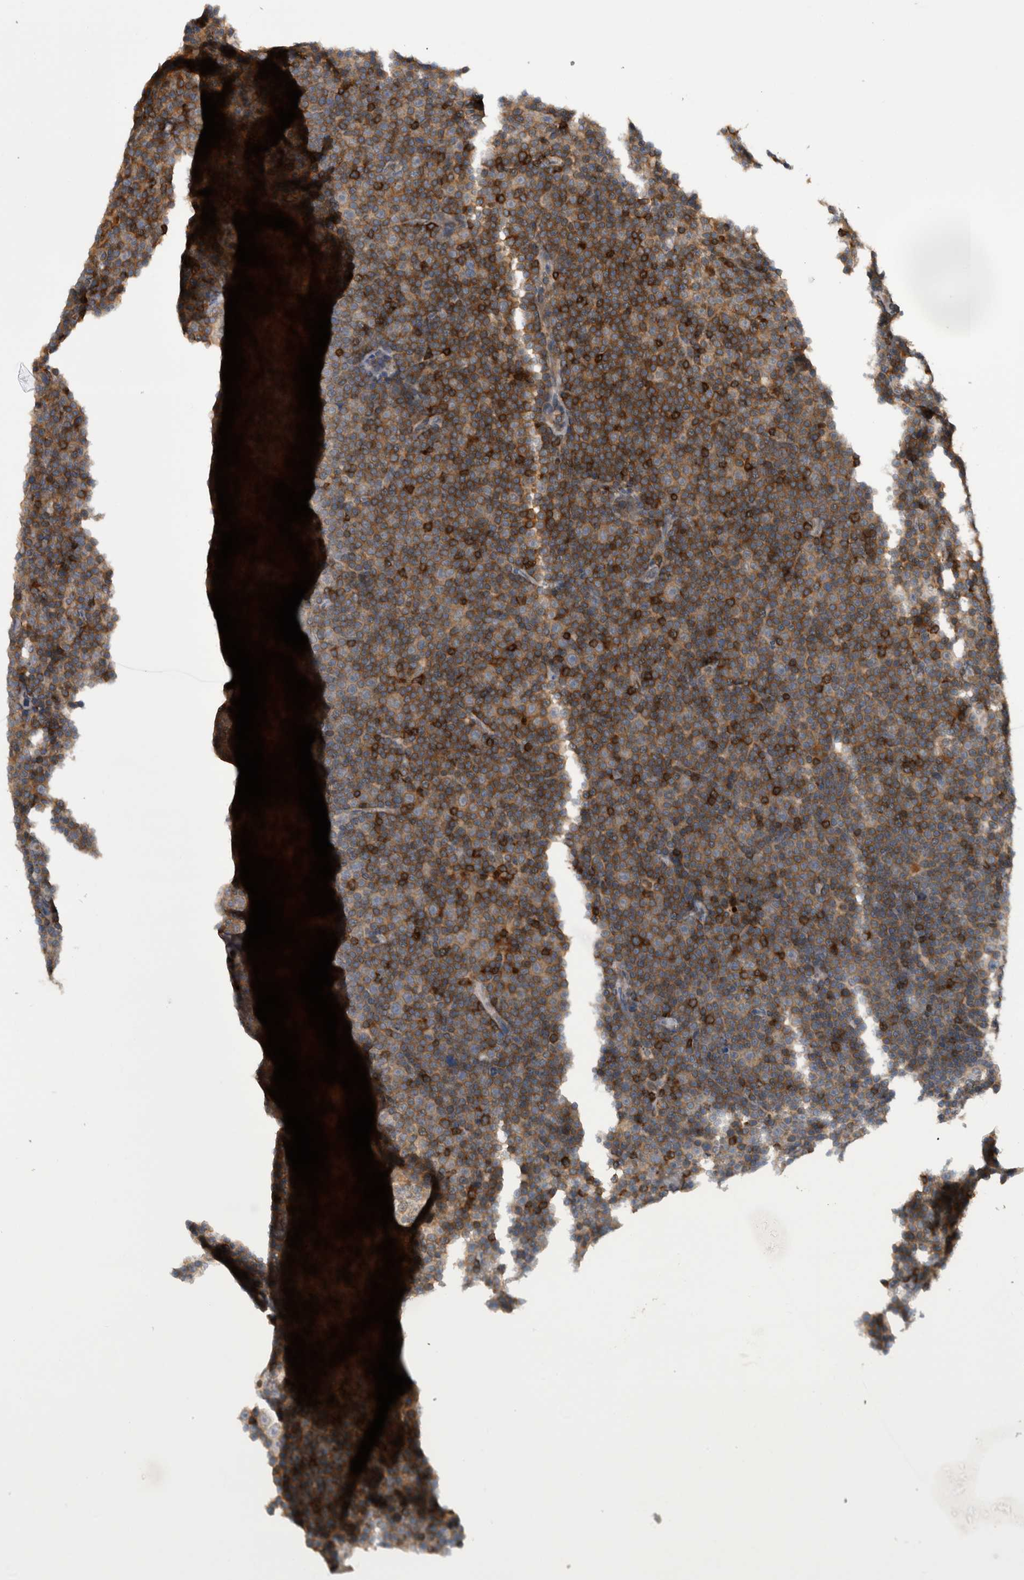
{"staining": {"intensity": "moderate", "quantity": "25%-75%", "location": "cytoplasmic/membranous"}, "tissue": "lymphoma", "cell_type": "Tumor cells", "image_type": "cancer", "snomed": [{"axis": "morphology", "description": "Malignant lymphoma, non-Hodgkin's type, Low grade"}, {"axis": "topography", "description": "Lymph node"}], "caption": "Immunohistochemical staining of human malignant lymphoma, non-Hodgkin's type (low-grade) demonstrates medium levels of moderate cytoplasmic/membranous positivity in approximately 25%-75% of tumor cells.", "gene": "NFATC2", "patient": {"sex": "female", "age": 67}}